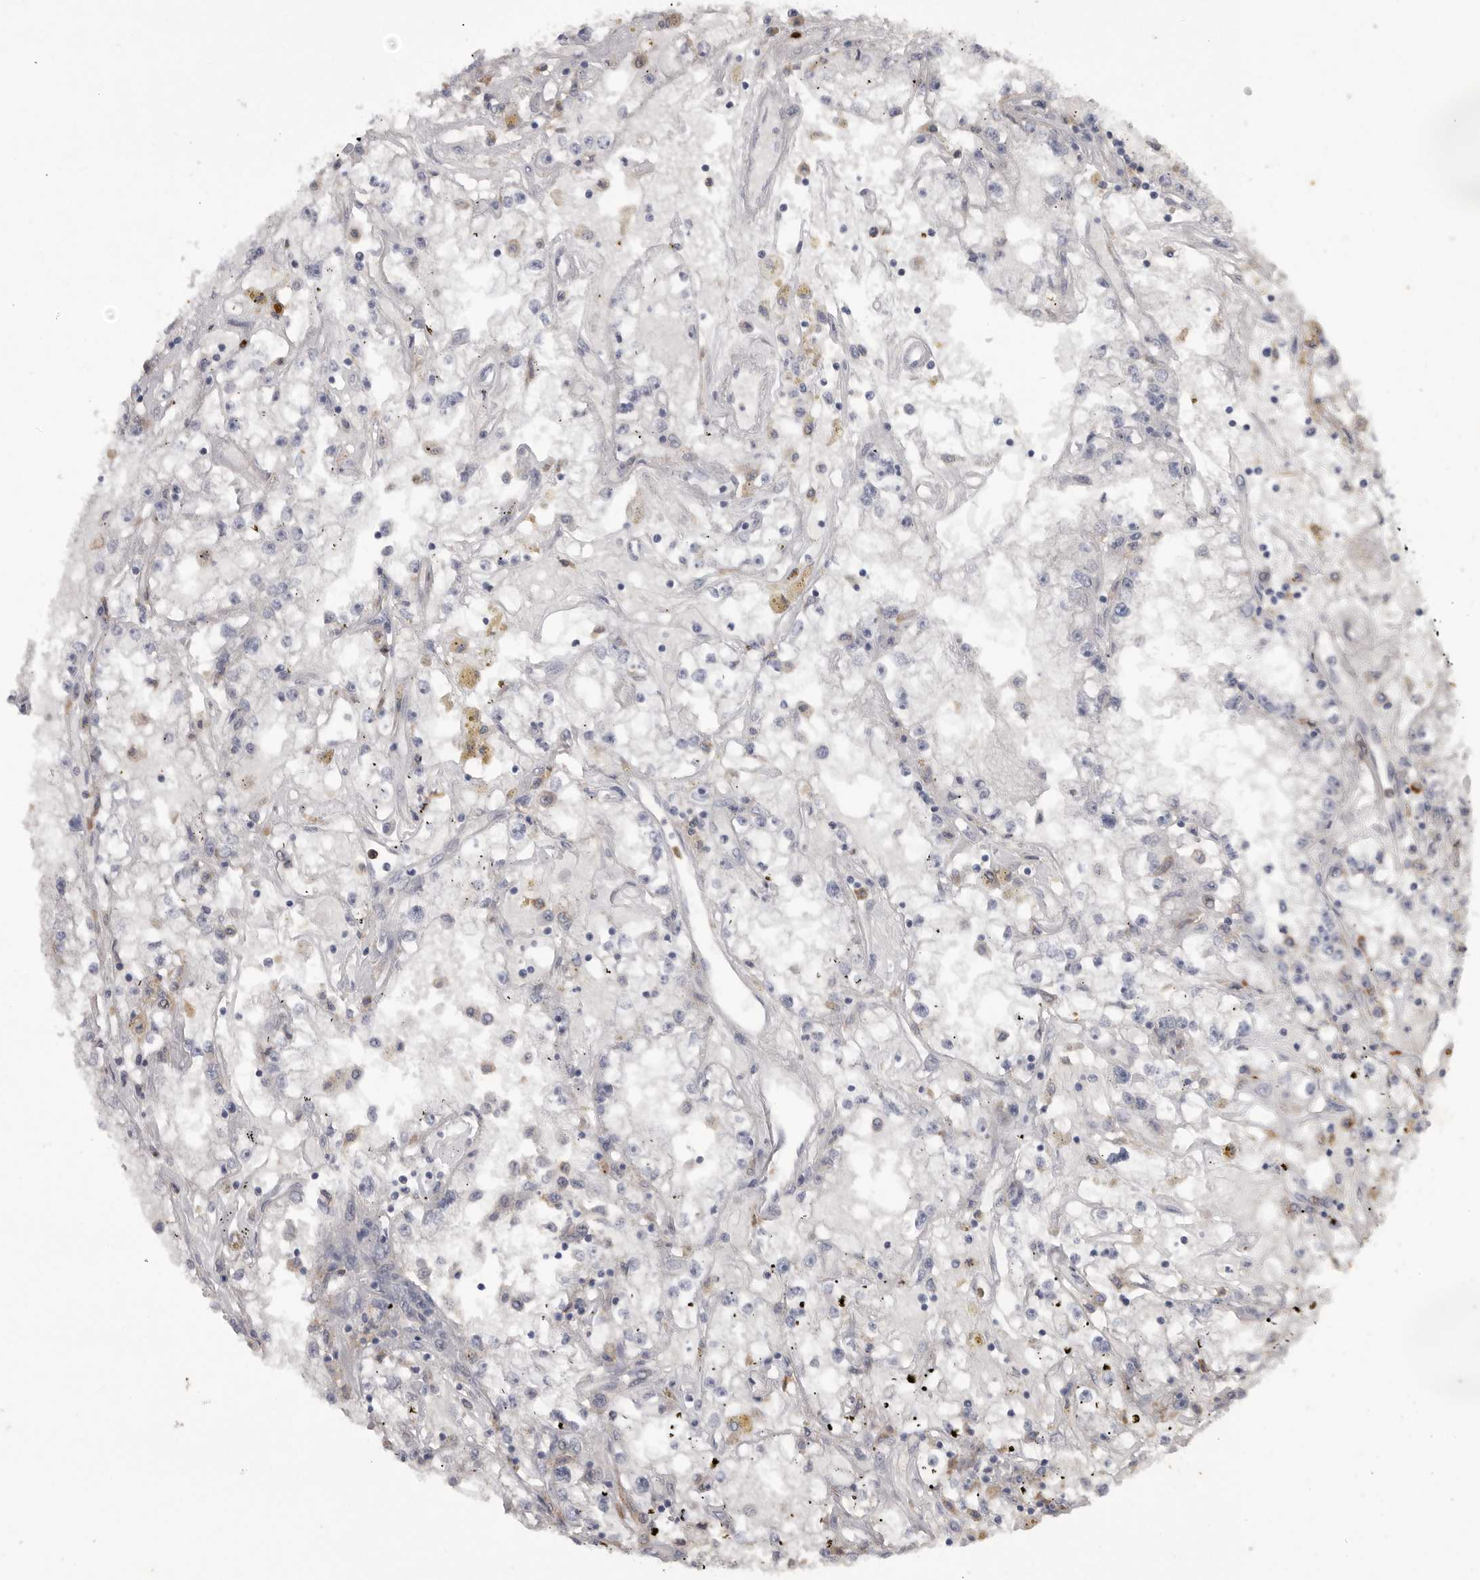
{"staining": {"intensity": "negative", "quantity": "none", "location": "none"}, "tissue": "renal cancer", "cell_type": "Tumor cells", "image_type": "cancer", "snomed": [{"axis": "morphology", "description": "Adenocarcinoma, NOS"}, {"axis": "topography", "description": "Kidney"}], "caption": "Tumor cells show no significant expression in adenocarcinoma (renal). (DAB immunohistochemistry (IHC) visualized using brightfield microscopy, high magnification).", "gene": "SIGLEC10", "patient": {"sex": "male", "age": 56}}